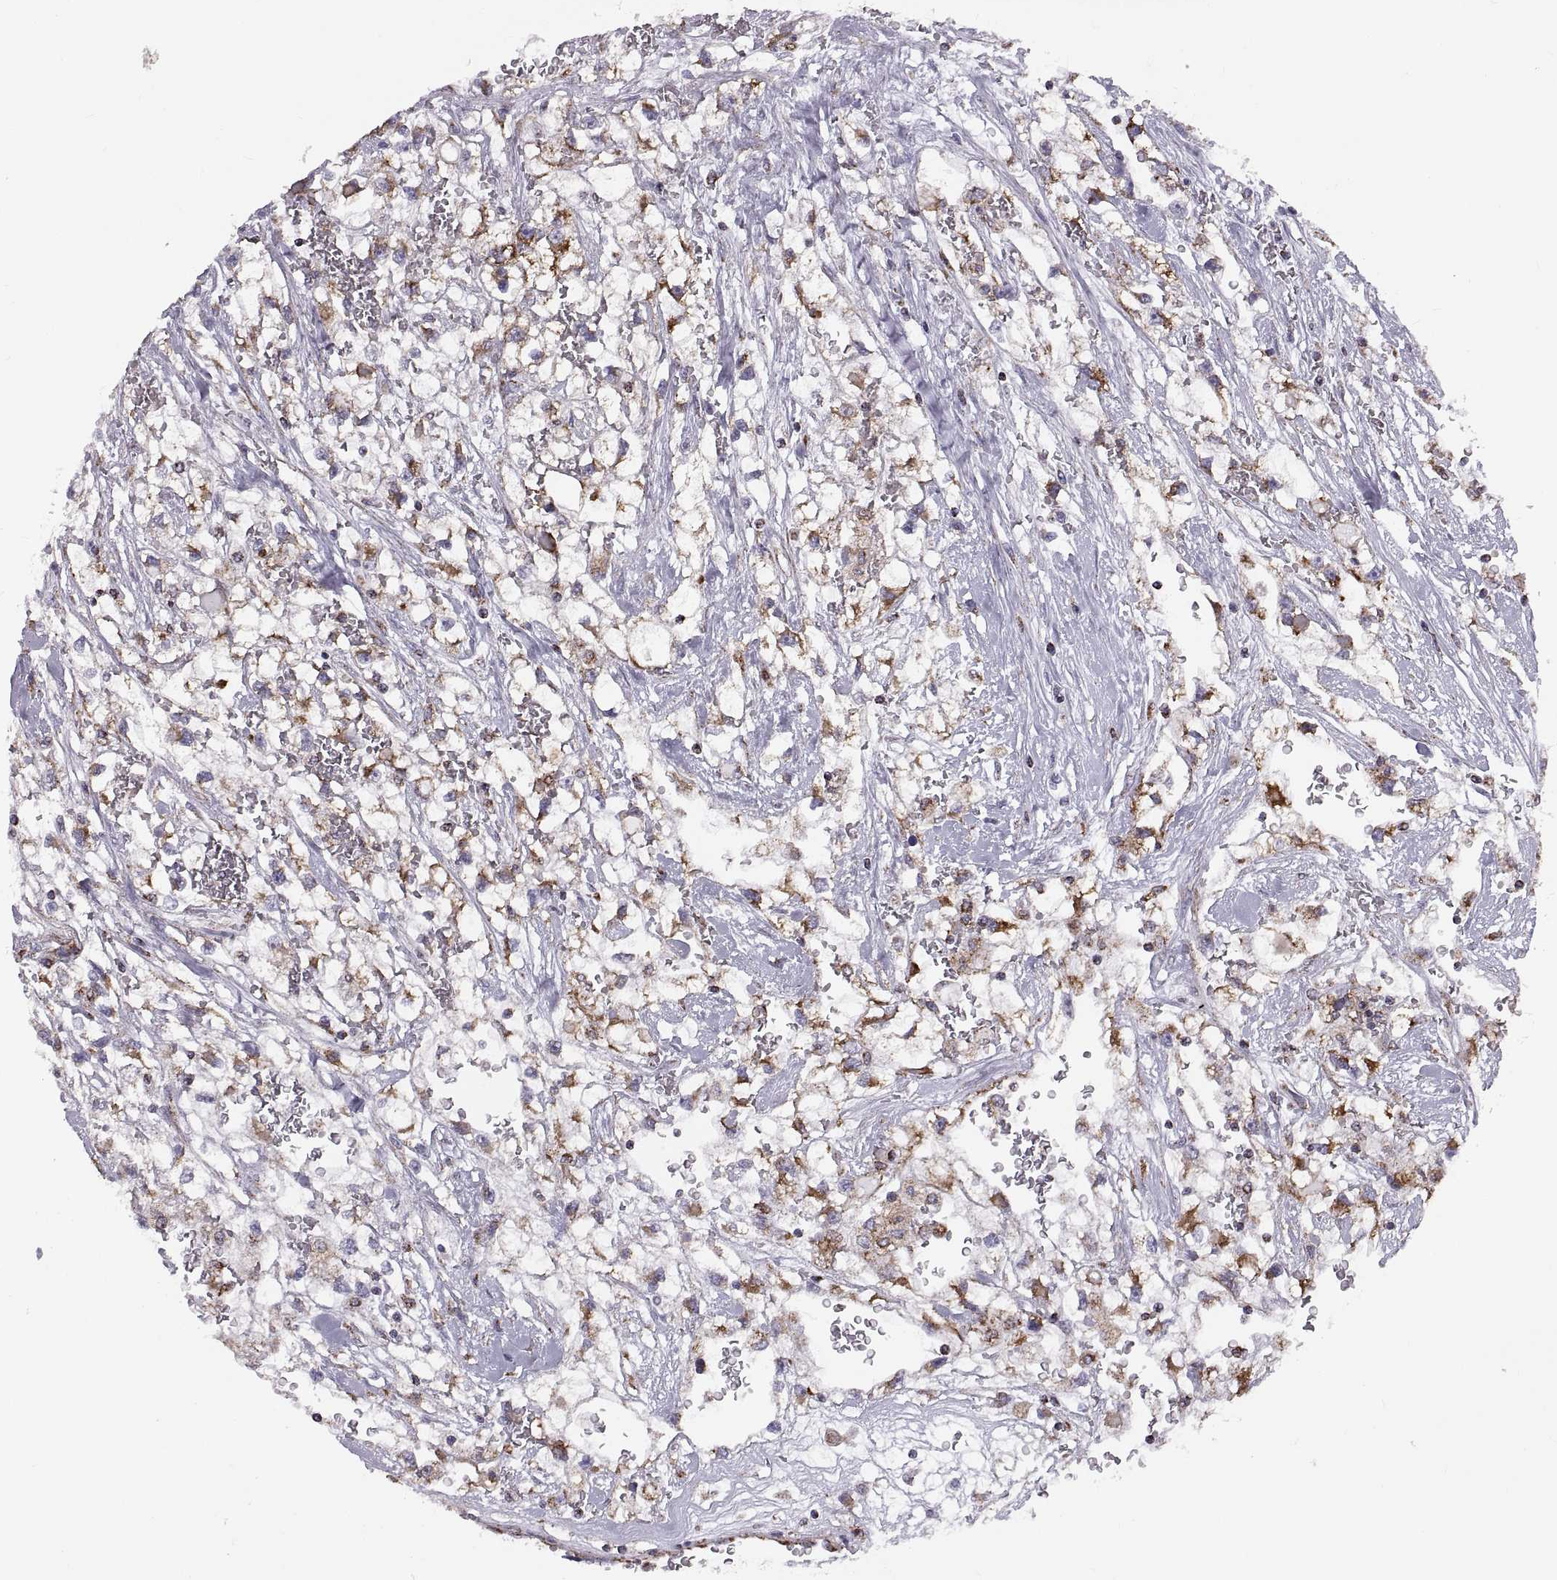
{"staining": {"intensity": "strong", "quantity": ">75%", "location": "cytoplasmic/membranous"}, "tissue": "renal cancer", "cell_type": "Tumor cells", "image_type": "cancer", "snomed": [{"axis": "morphology", "description": "Adenocarcinoma, NOS"}, {"axis": "topography", "description": "Kidney"}], "caption": "This histopathology image demonstrates immunohistochemistry (IHC) staining of renal adenocarcinoma, with high strong cytoplasmic/membranous positivity in about >75% of tumor cells.", "gene": "ARSD", "patient": {"sex": "male", "age": 59}}